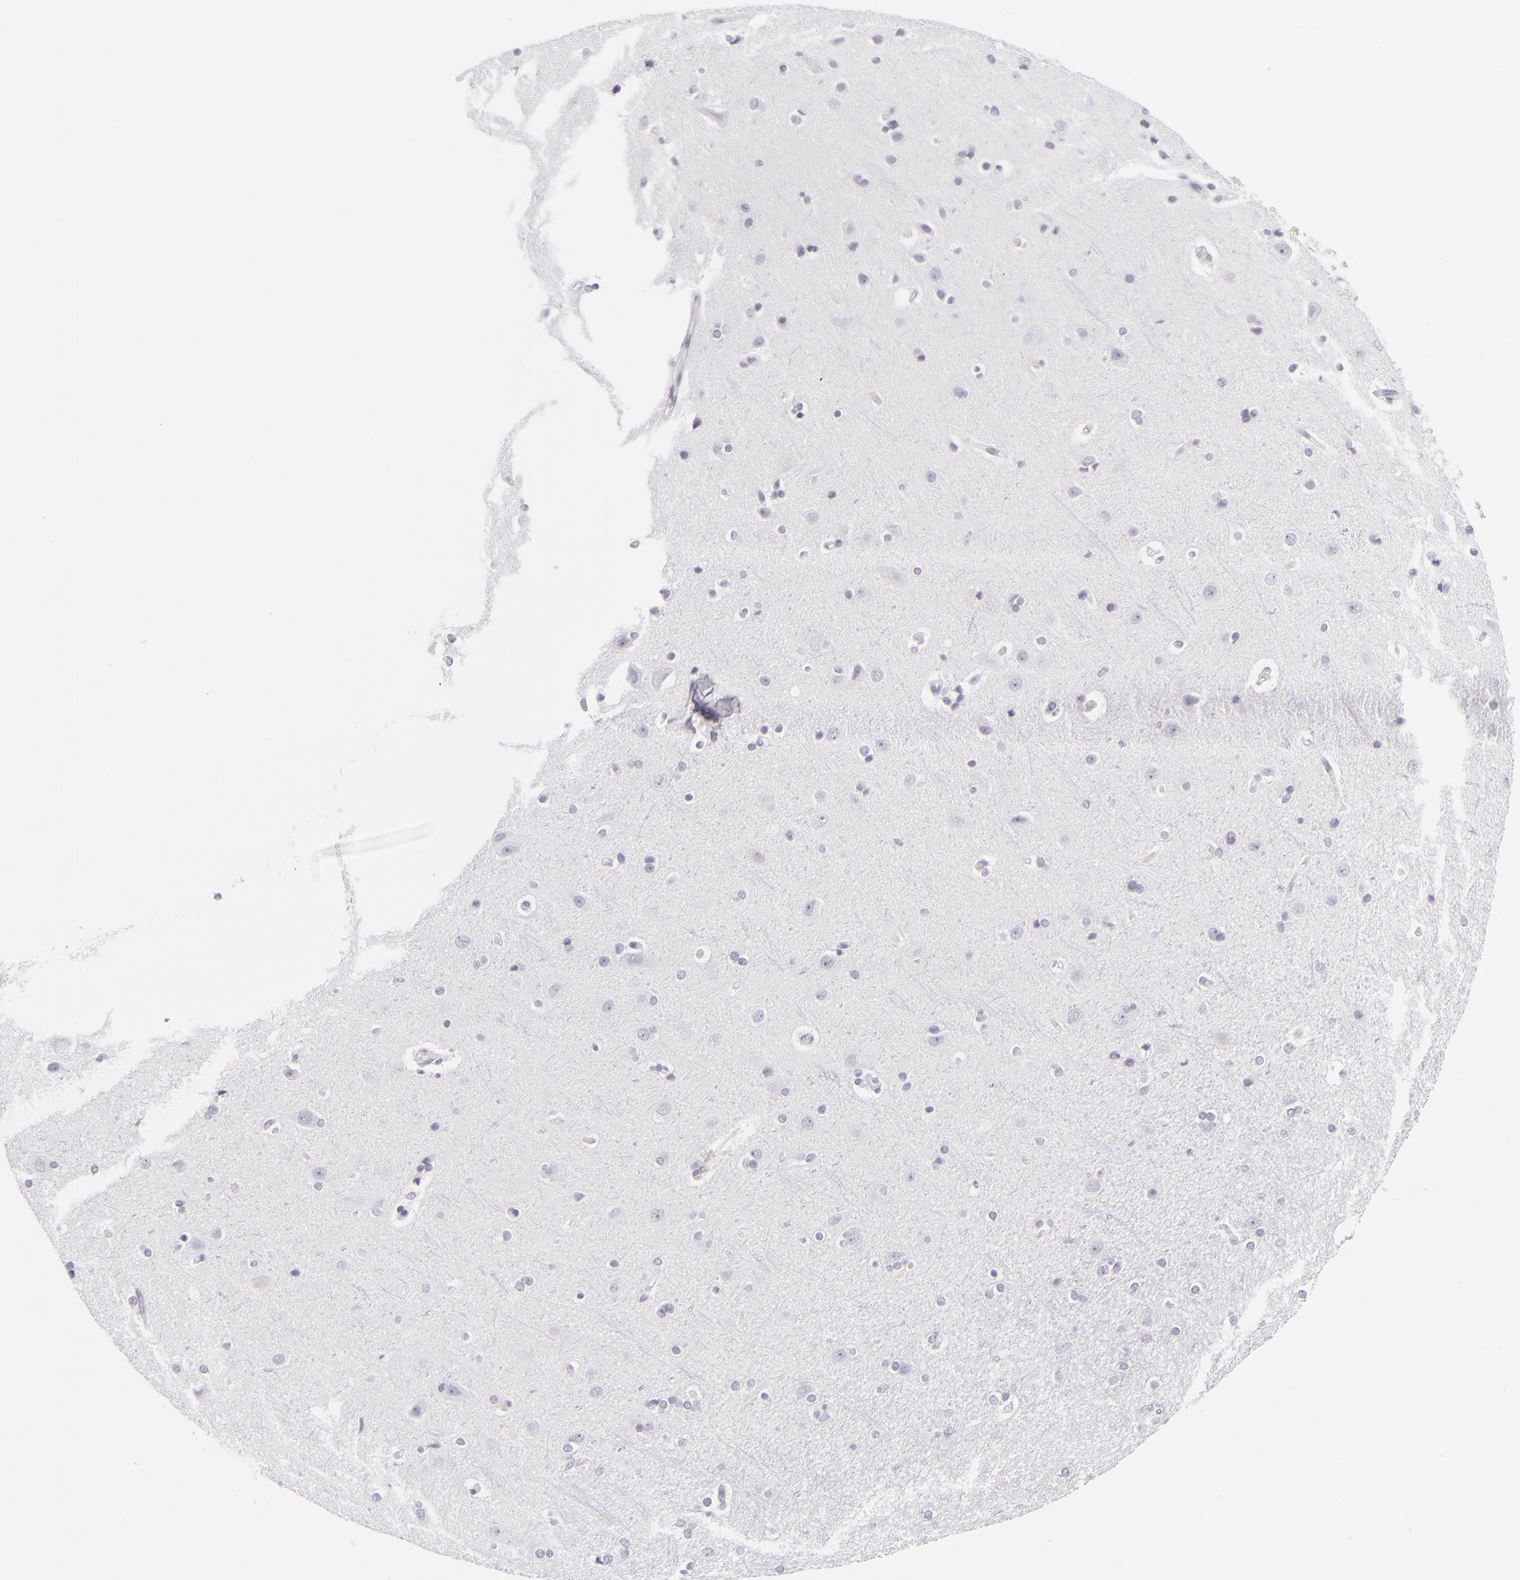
{"staining": {"intensity": "negative", "quantity": "none", "location": "none"}, "tissue": "cerebral cortex", "cell_type": "Endothelial cells", "image_type": "normal", "snomed": [{"axis": "morphology", "description": "Normal tissue, NOS"}, {"axis": "topography", "description": "Cerebral cortex"}], "caption": "Immunohistochemistry photomicrograph of normal cerebral cortex: cerebral cortex stained with DAB exhibits no significant protein positivity in endothelial cells.", "gene": "VIL1", "patient": {"sex": "female", "age": 54}}